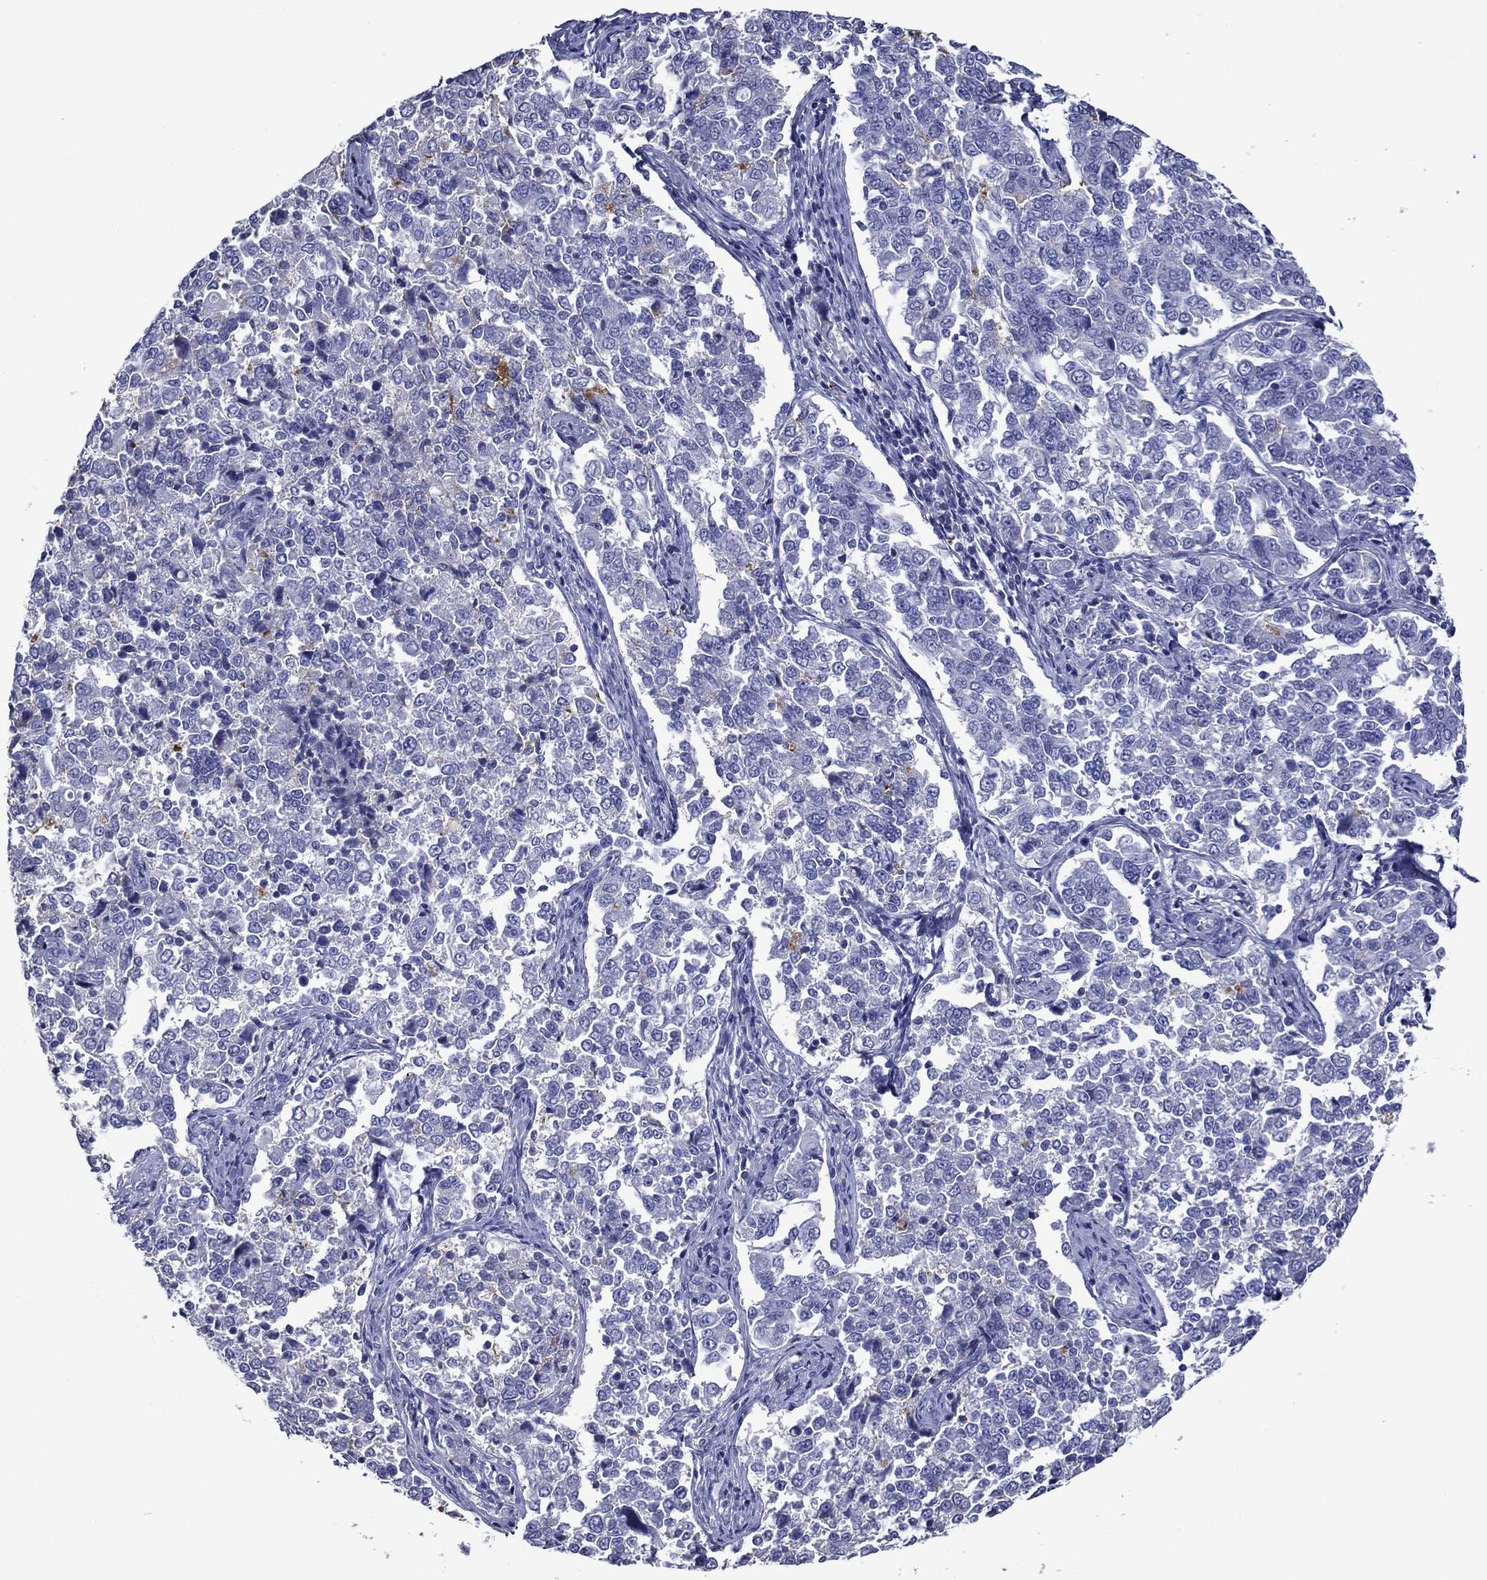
{"staining": {"intensity": "negative", "quantity": "none", "location": "none"}, "tissue": "endometrial cancer", "cell_type": "Tumor cells", "image_type": "cancer", "snomed": [{"axis": "morphology", "description": "Adenocarcinoma, NOS"}, {"axis": "topography", "description": "Endometrium"}], "caption": "DAB immunohistochemical staining of human endometrial cancer demonstrates no significant staining in tumor cells. (DAB IHC, high magnification).", "gene": "CNDP1", "patient": {"sex": "female", "age": 43}}